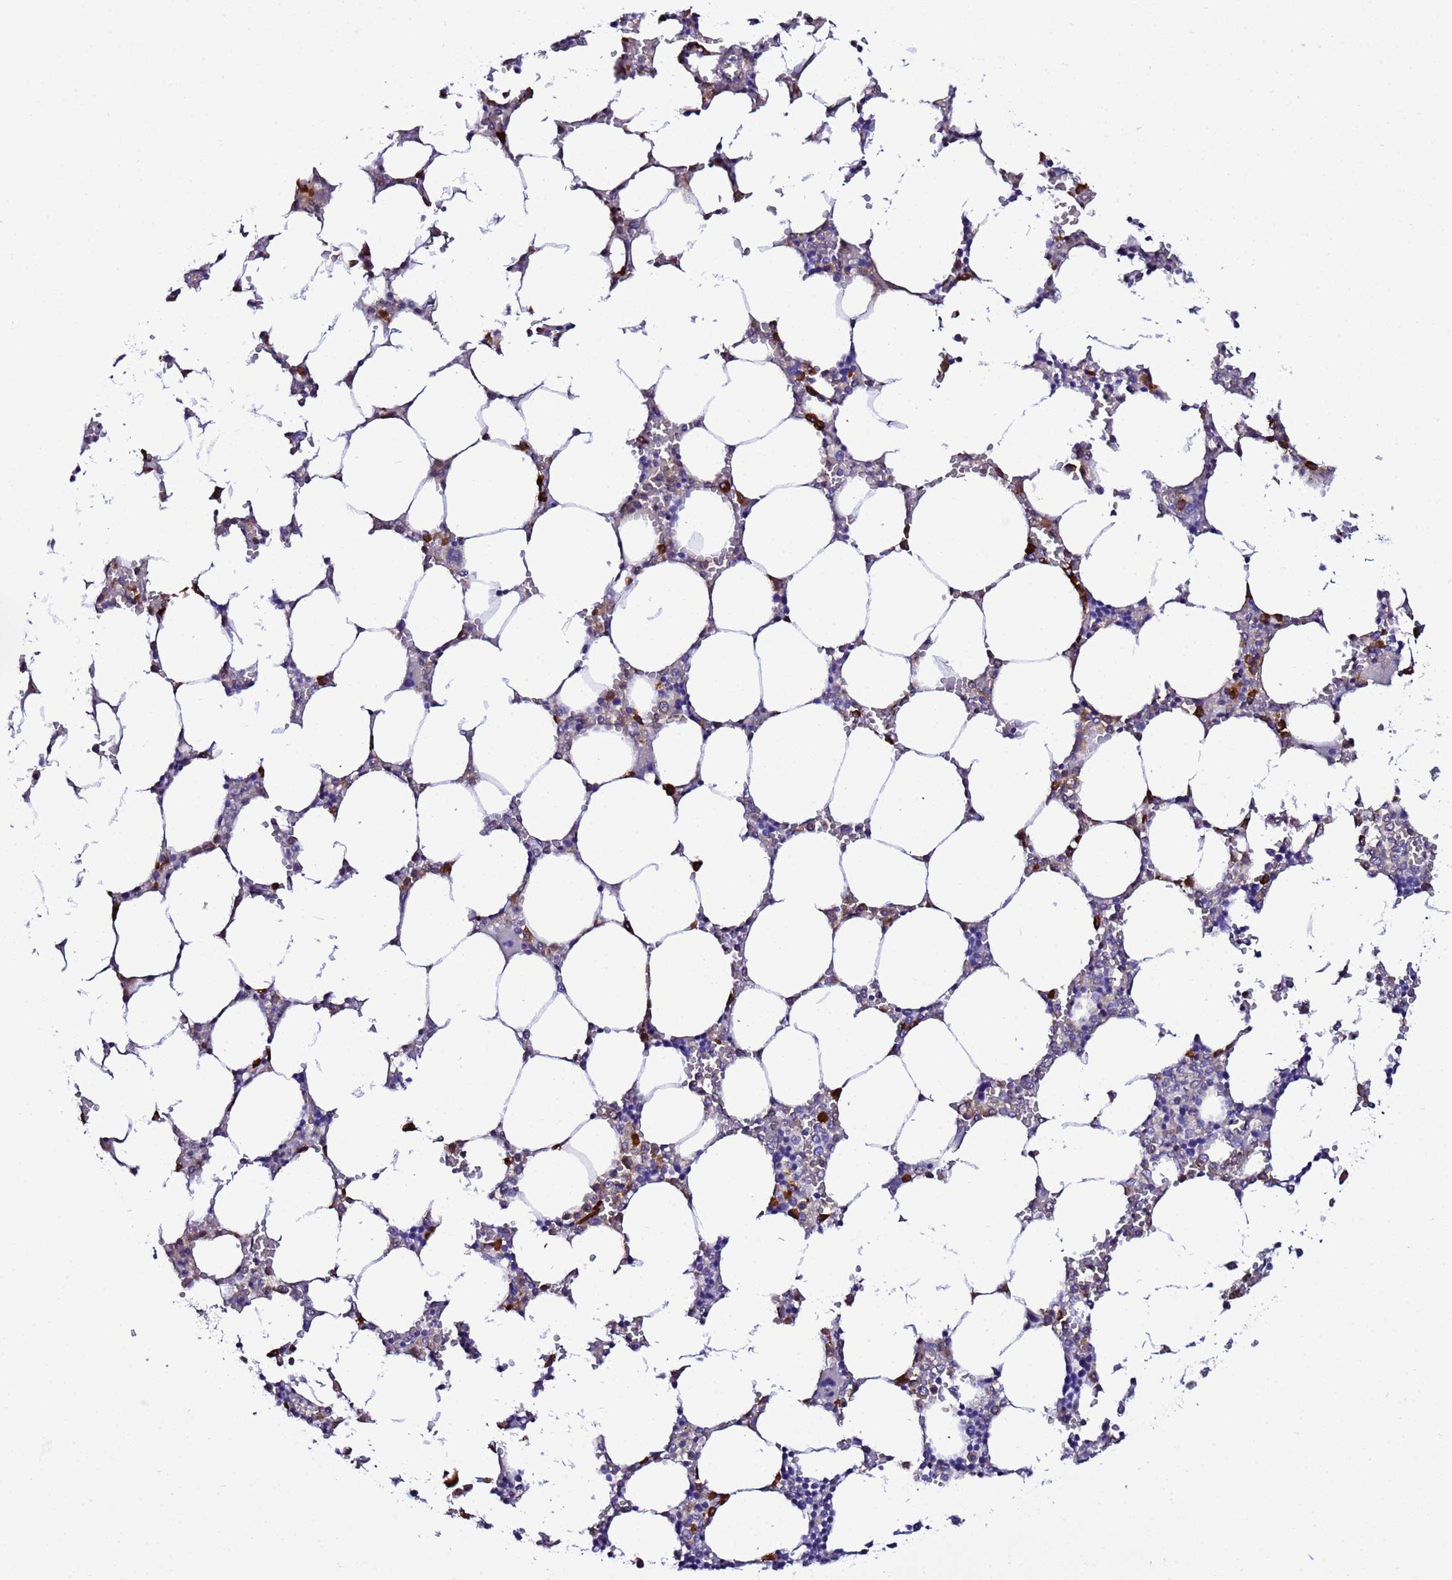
{"staining": {"intensity": "strong", "quantity": "<25%", "location": "cytoplasmic/membranous"}, "tissue": "bone marrow", "cell_type": "Hematopoietic cells", "image_type": "normal", "snomed": [{"axis": "morphology", "description": "Normal tissue, NOS"}, {"axis": "topography", "description": "Bone marrow"}], "caption": "This histopathology image exhibits immunohistochemistry (IHC) staining of benign bone marrow, with medium strong cytoplasmic/membranous staining in approximately <25% of hematopoietic cells.", "gene": "JRKL", "patient": {"sex": "male", "age": 64}}